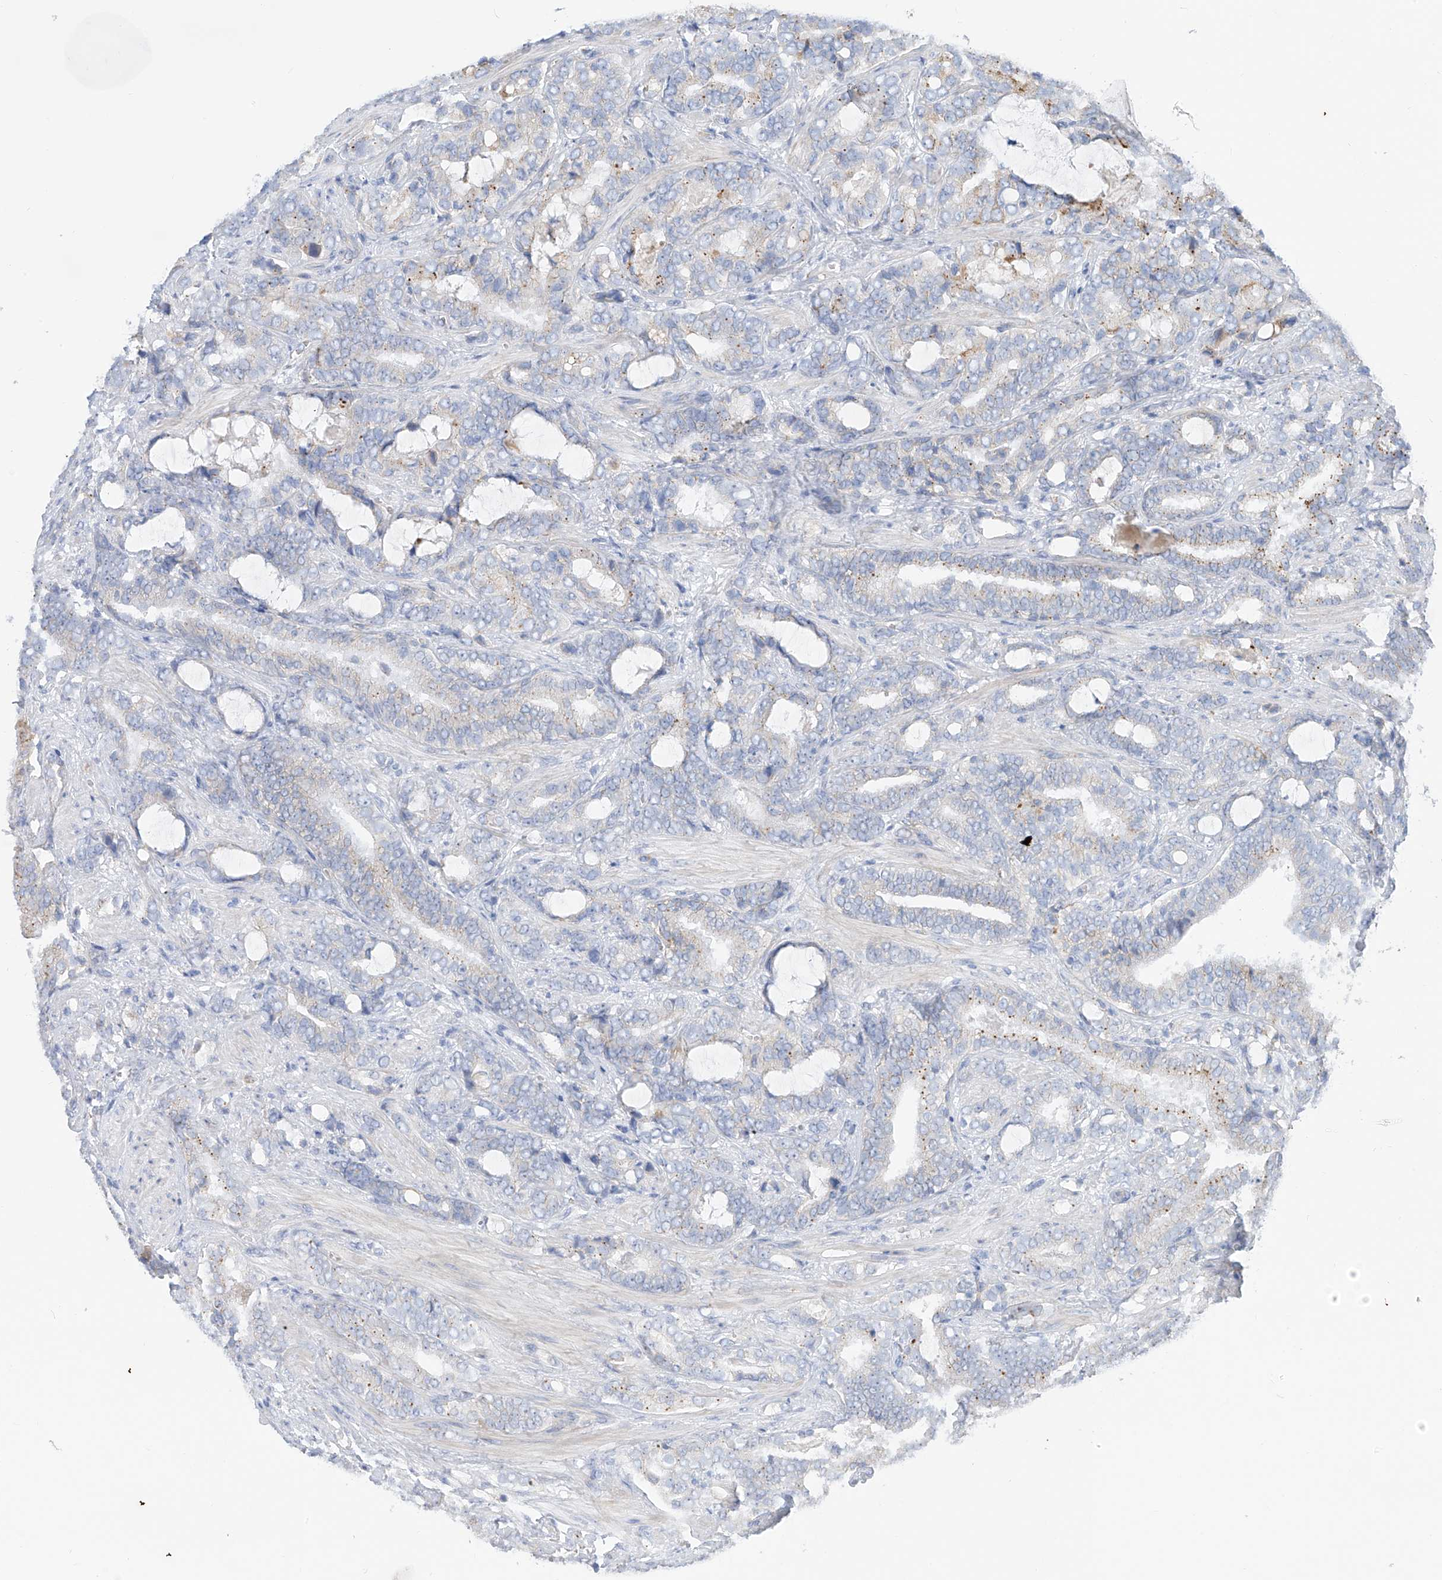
{"staining": {"intensity": "negative", "quantity": "none", "location": "none"}, "tissue": "prostate cancer", "cell_type": "Tumor cells", "image_type": "cancer", "snomed": [{"axis": "morphology", "description": "Adenocarcinoma, High grade"}, {"axis": "topography", "description": "Prostate and seminal vesicle, NOS"}], "caption": "Histopathology image shows no protein positivity in tumor cells of prostate cancer (high-grade adenocarcinoma) tissue.", "gene": "ITGA9", "patient": {"sex": "male", "age": 67}}